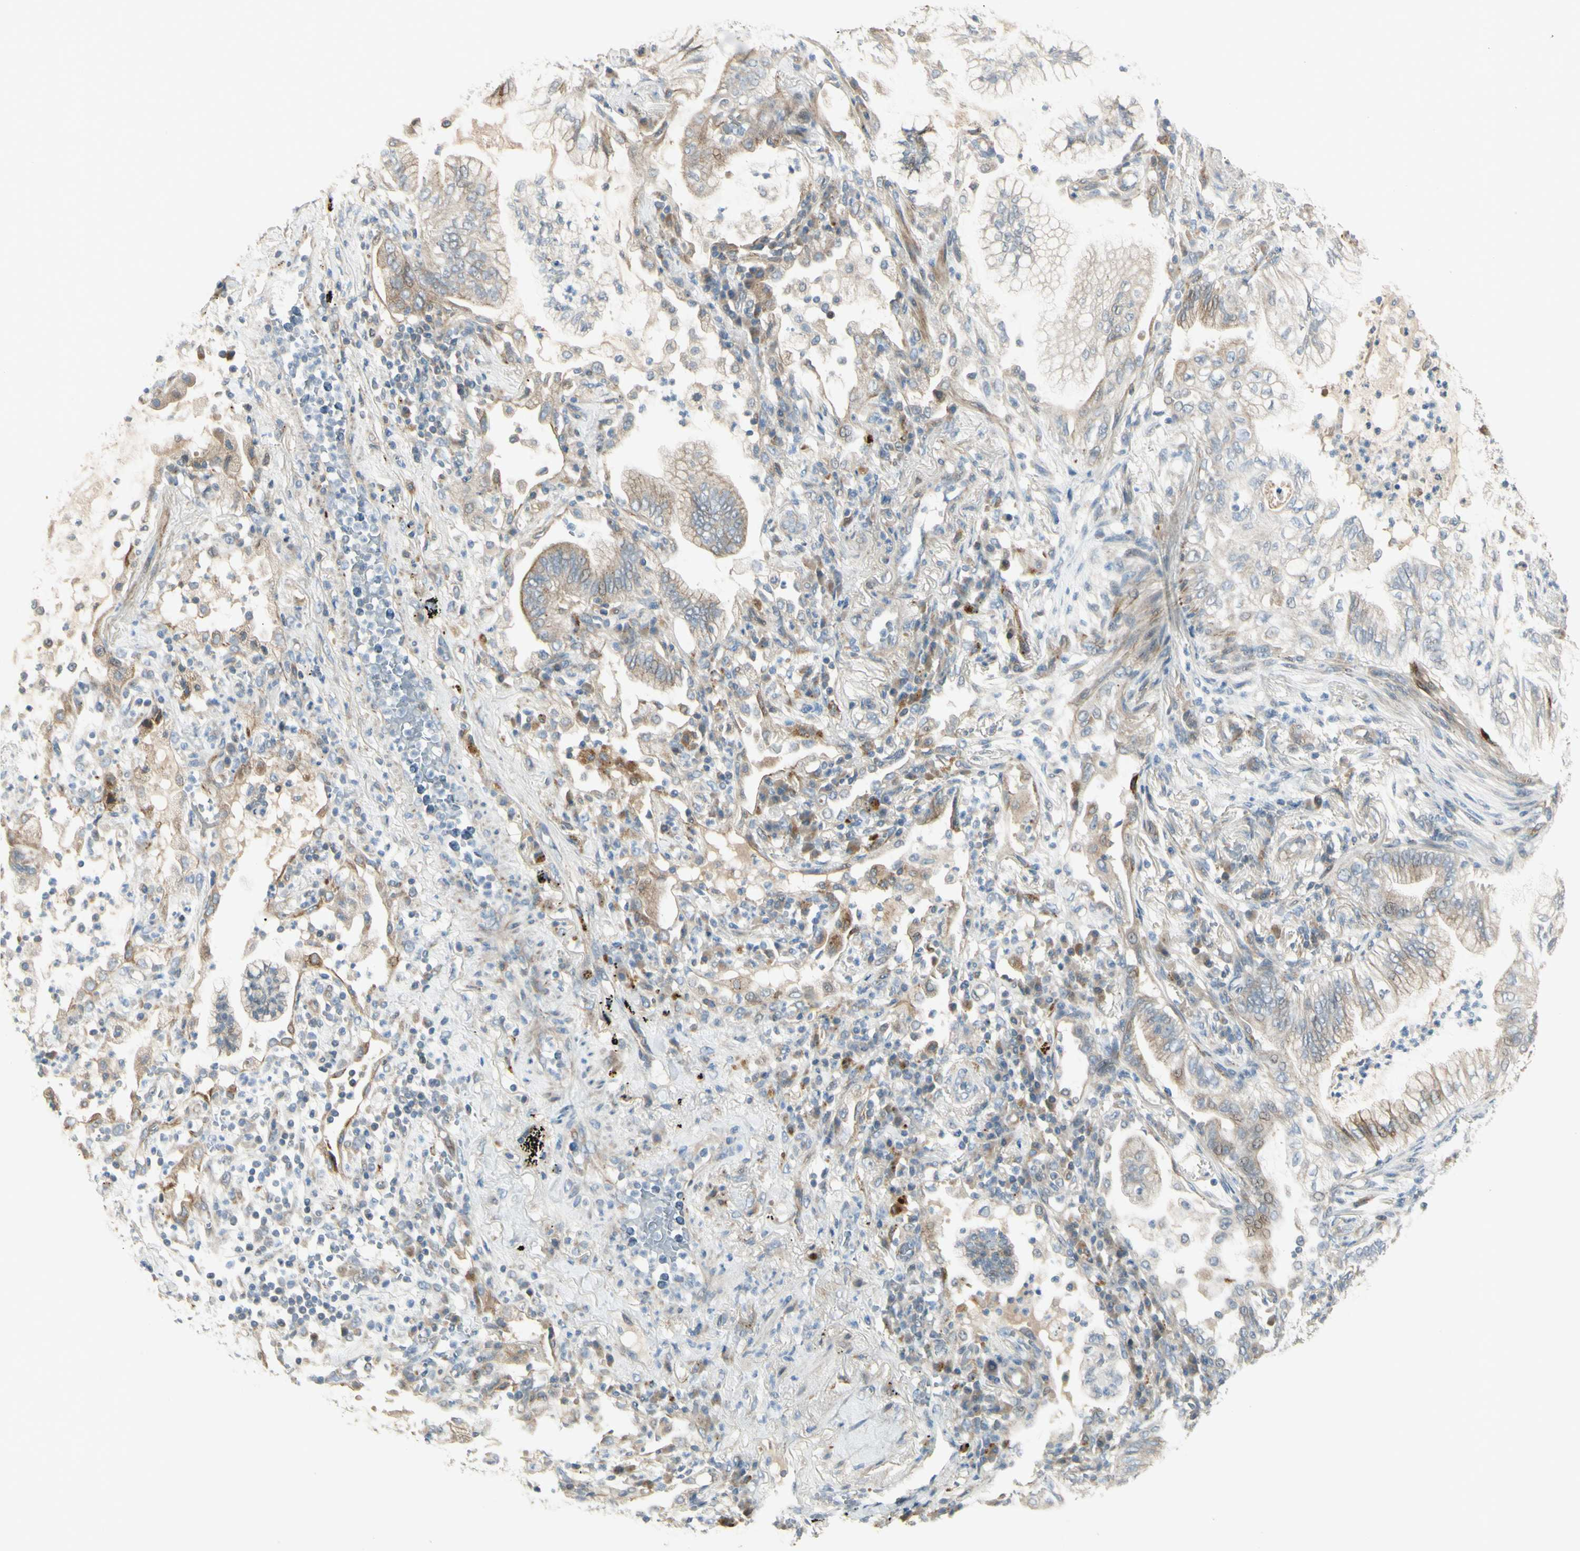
{"staining": {"intensity": "weak", "quantity": "25%-75%", "location": "cytoplasmic/membranous"}, "tissue": "lung cancer", "cell_type": "Tumor cells", "image_type": "cancer", "snomed": [{"axis": "morphology", "description": "Normal tissue, NOS"}, {"axis": "morphology", "description": "Adenocarcinoma, NOS"}, {"axis": "topography", "description": "Bronchus"}, {"axis": "topography", "description": "Lung"}], "caption": "Lung cancer (adenocarcinoma) stained with a protein marker exhibits weak staining in tumor cells.", "gene": "NDFIP1", "patient": {"sex": "female", "age": 70}}